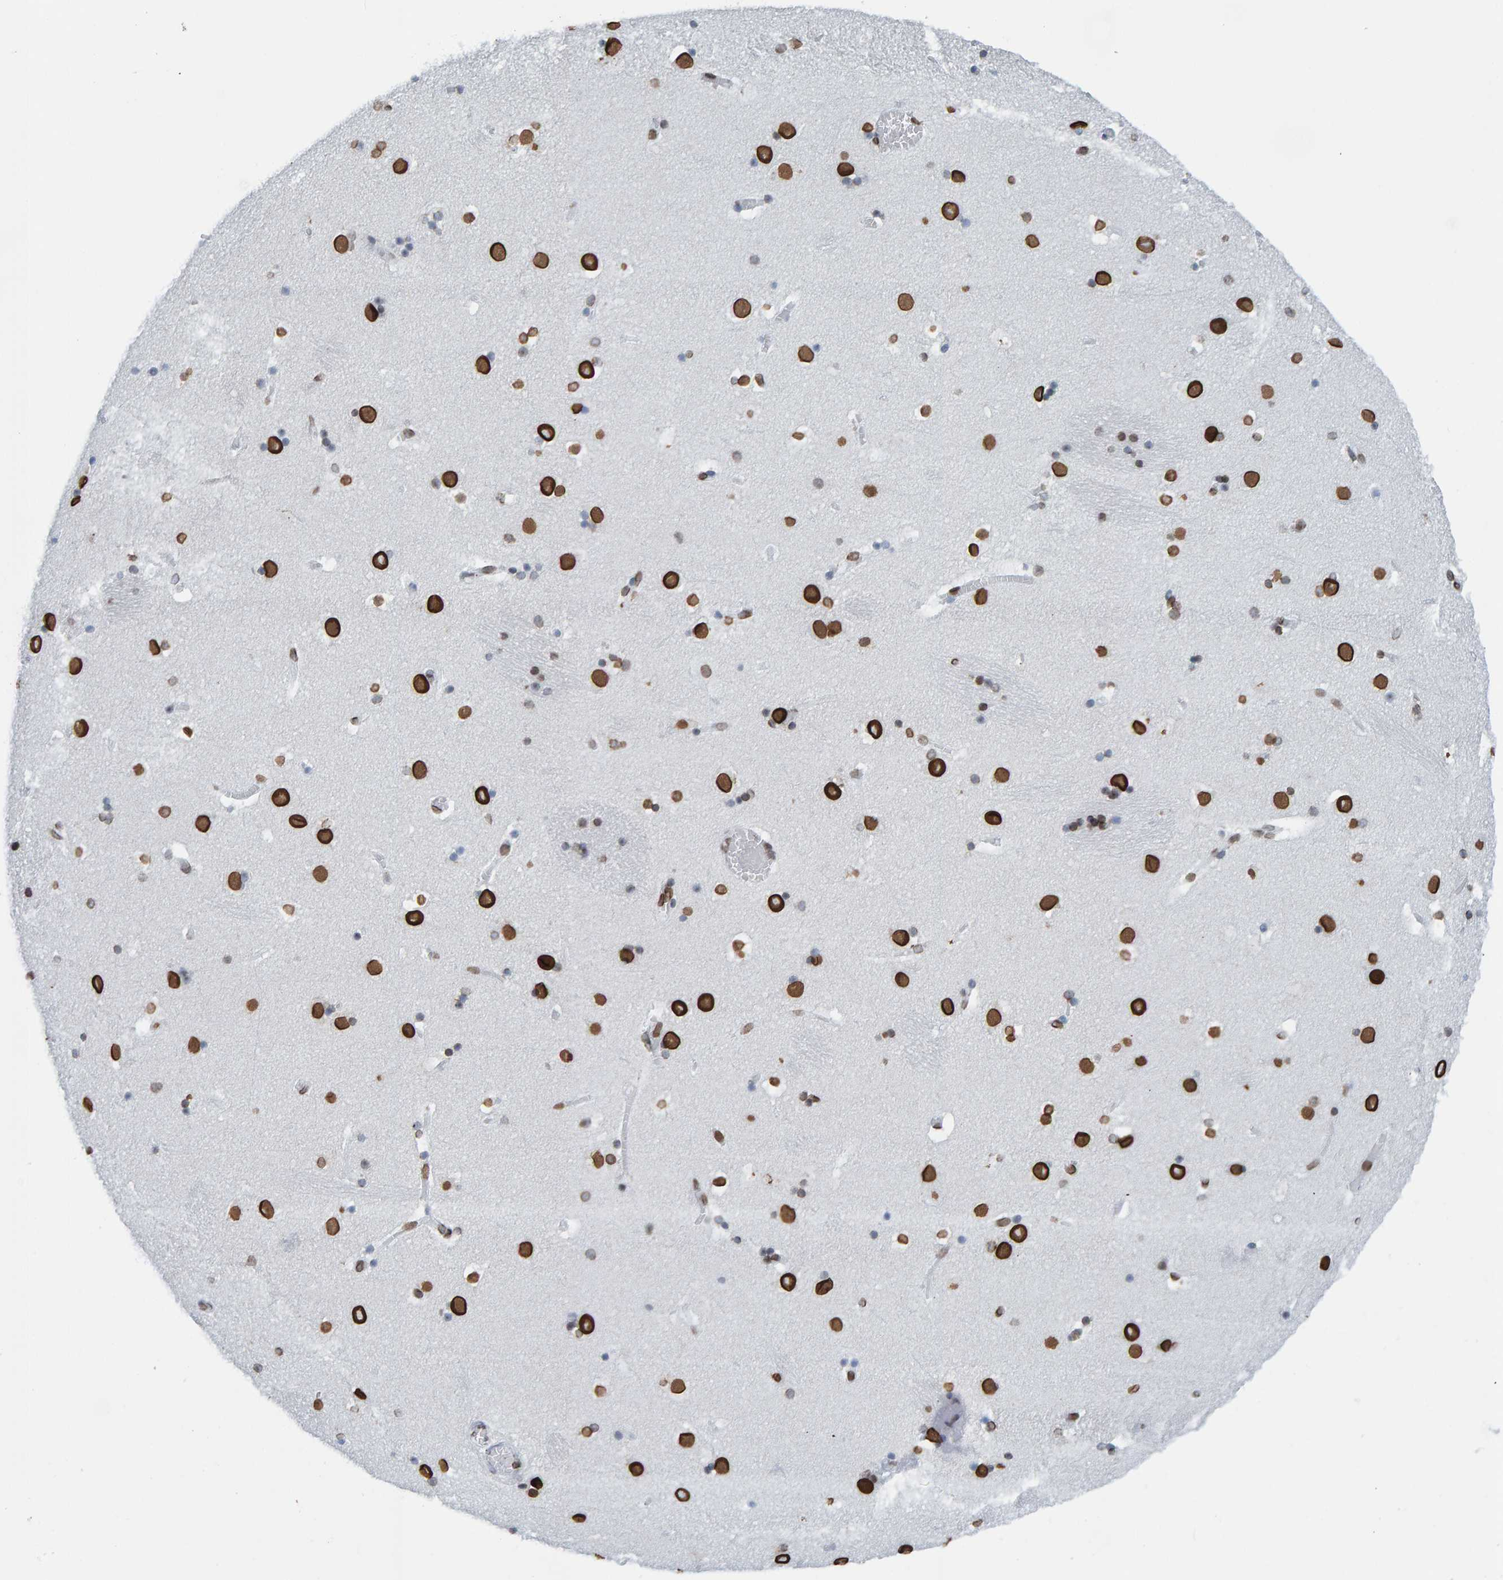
{"staining": {"intensity": "moderate", "quantity": "<25%", "location": "cytoplasmic/membranous,nuclear"}, "tissue": "caudate", "cell_type": "Glial cells", "image_type": "normal", "snomed": [{"axis": "morphology", "description": "Normal tissue, NOS"}, {"axis": "topography", "description": "Lateral ventricle wall"}], "caption": "Brown immunohistochemical staining in unremarkable human caudate exhibits moderate cytoplasmic/membranous,nuclear positivity in approximately <25% of glial cells.", "gene": "LMNB2", "patient": {"sex": "male", "age": 45}}